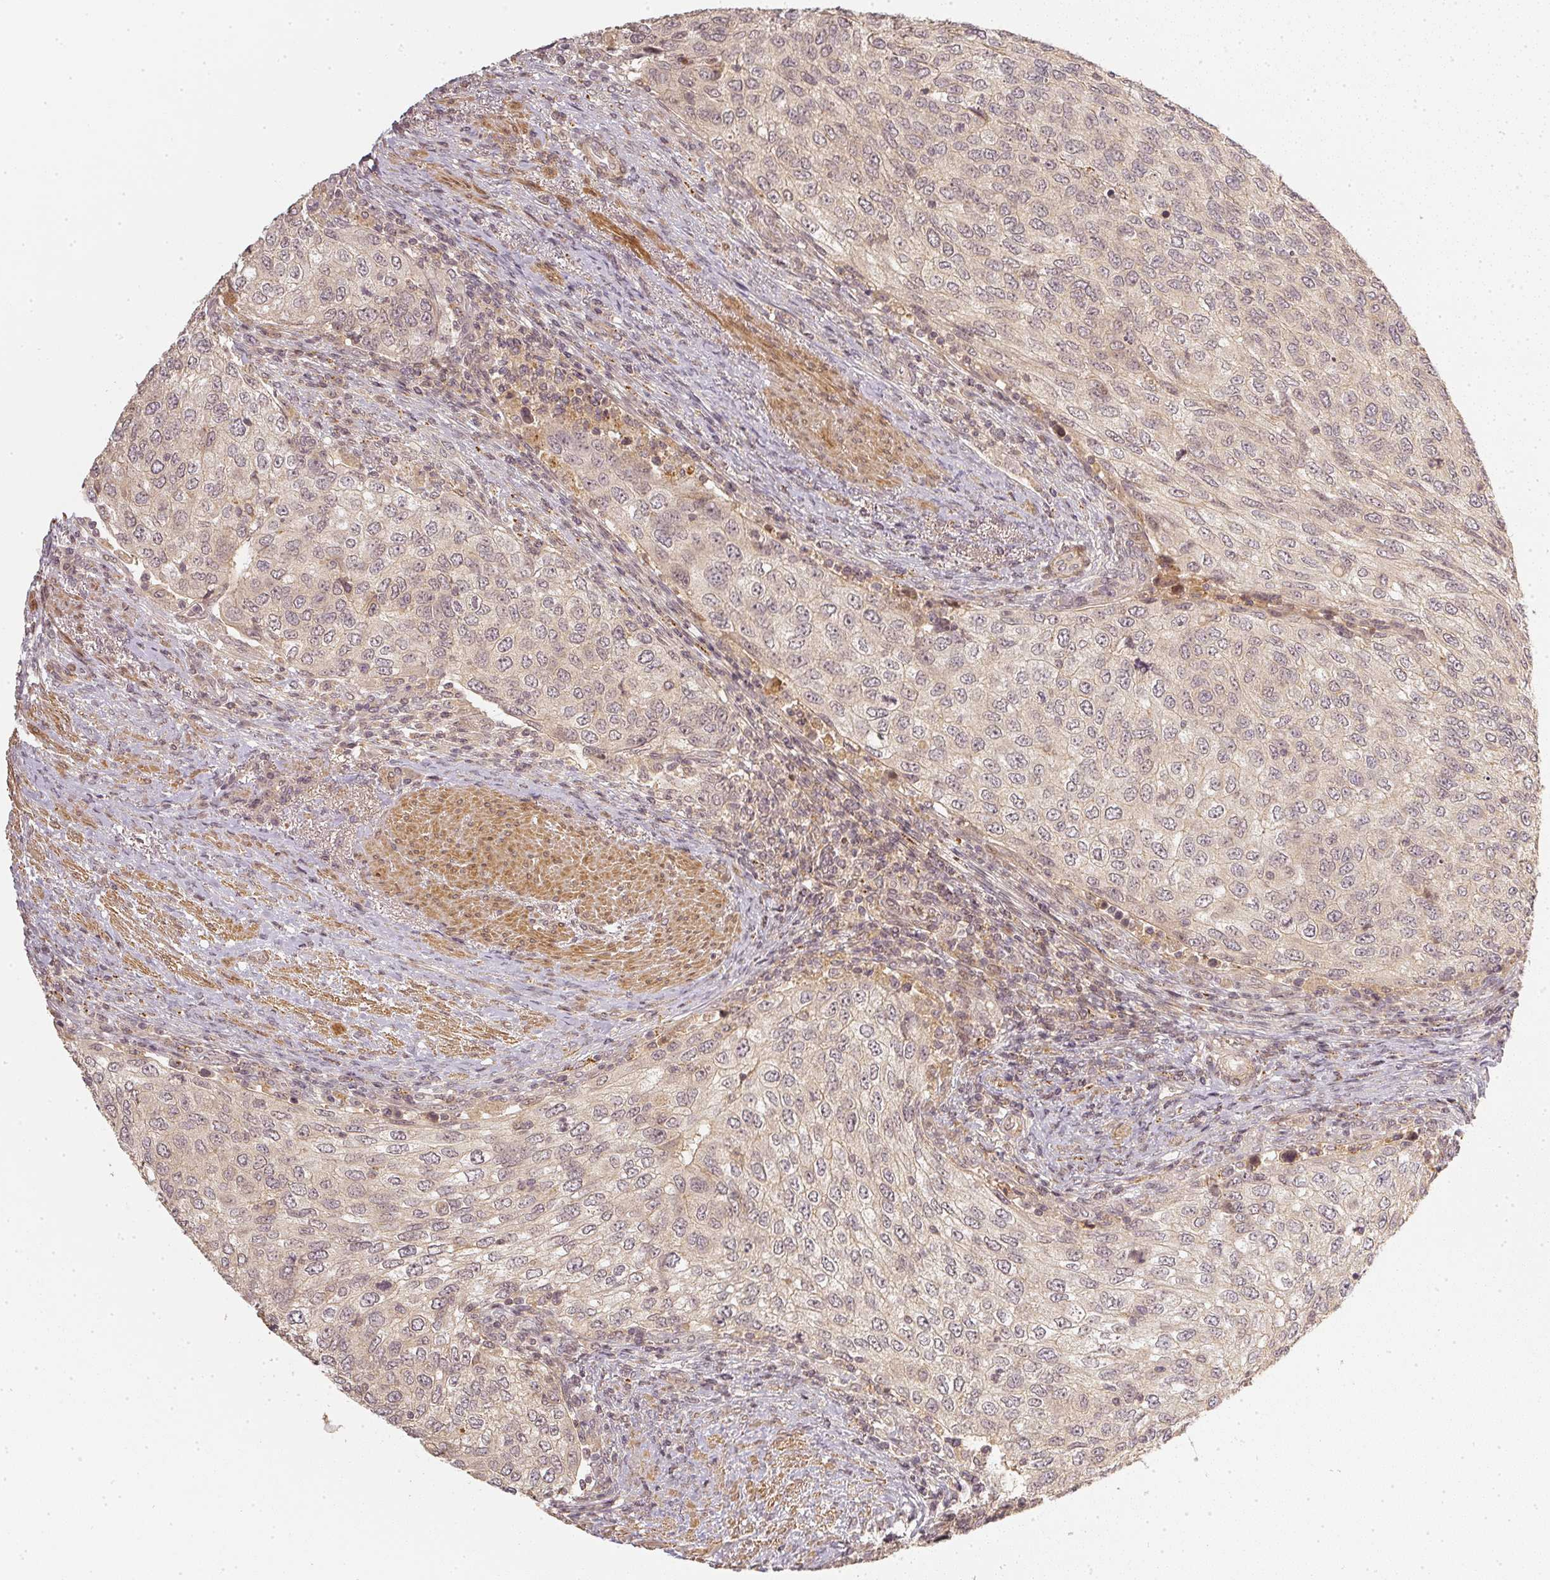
{"staining": {"intensity": "negative", "quantity": "none", "location": "none"}, "tissue": "urothelial cancer", "cell_type": "Tumor cells", "image_type": "cancer", "snomed": [{"axis": "morphology", "description": "Urothelial carcinoma, High grade"}, {"axis": "topography", "description": "Urinary bladder"}], "caption": "Tumor cells show no significant positivity in urothelial cancer.", "gene": "SERPINE1", "patient": {"sex": "female", "age": 78}}